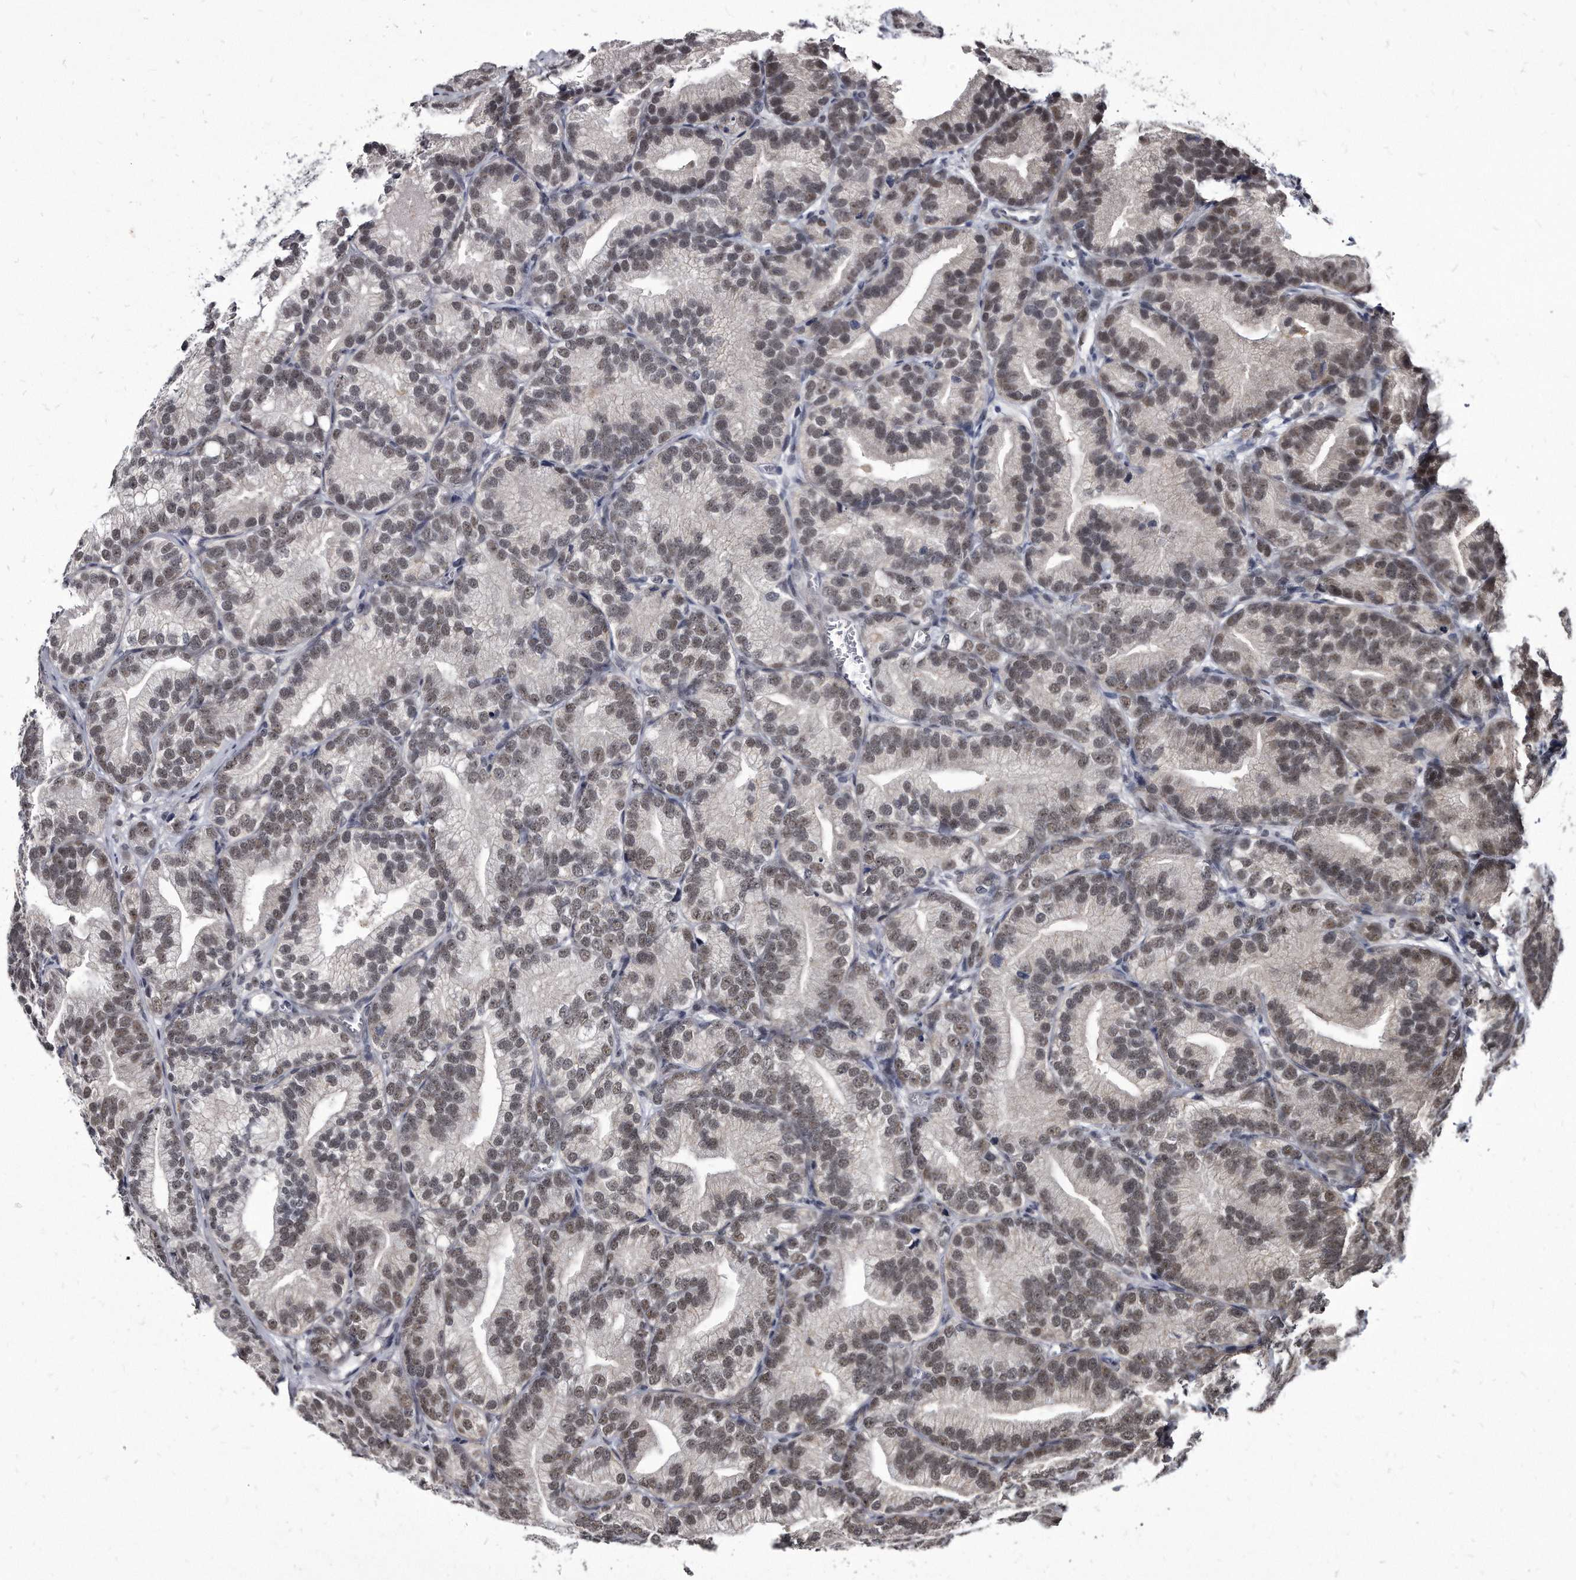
{"staining": {"intensity": "moderate", "quantity": "25%-75%", "location": "nuclear"}, "tissue": "prostate cancer", "cell_type": "Tumor cells", "image_type": "cancer", "snomed": [{"axis": "morphology", "description": "Adenocarcinoma, Low grade"}, {"axis": "topography", "description": "Prostate"}], "caption": "Protein expression analysis of prostate cancer reveals moderate nuclear staining in about 25%-75% of tumor cells.", "gene": "KLHDC3", "patient": {"sex": "male", "age": 89}}